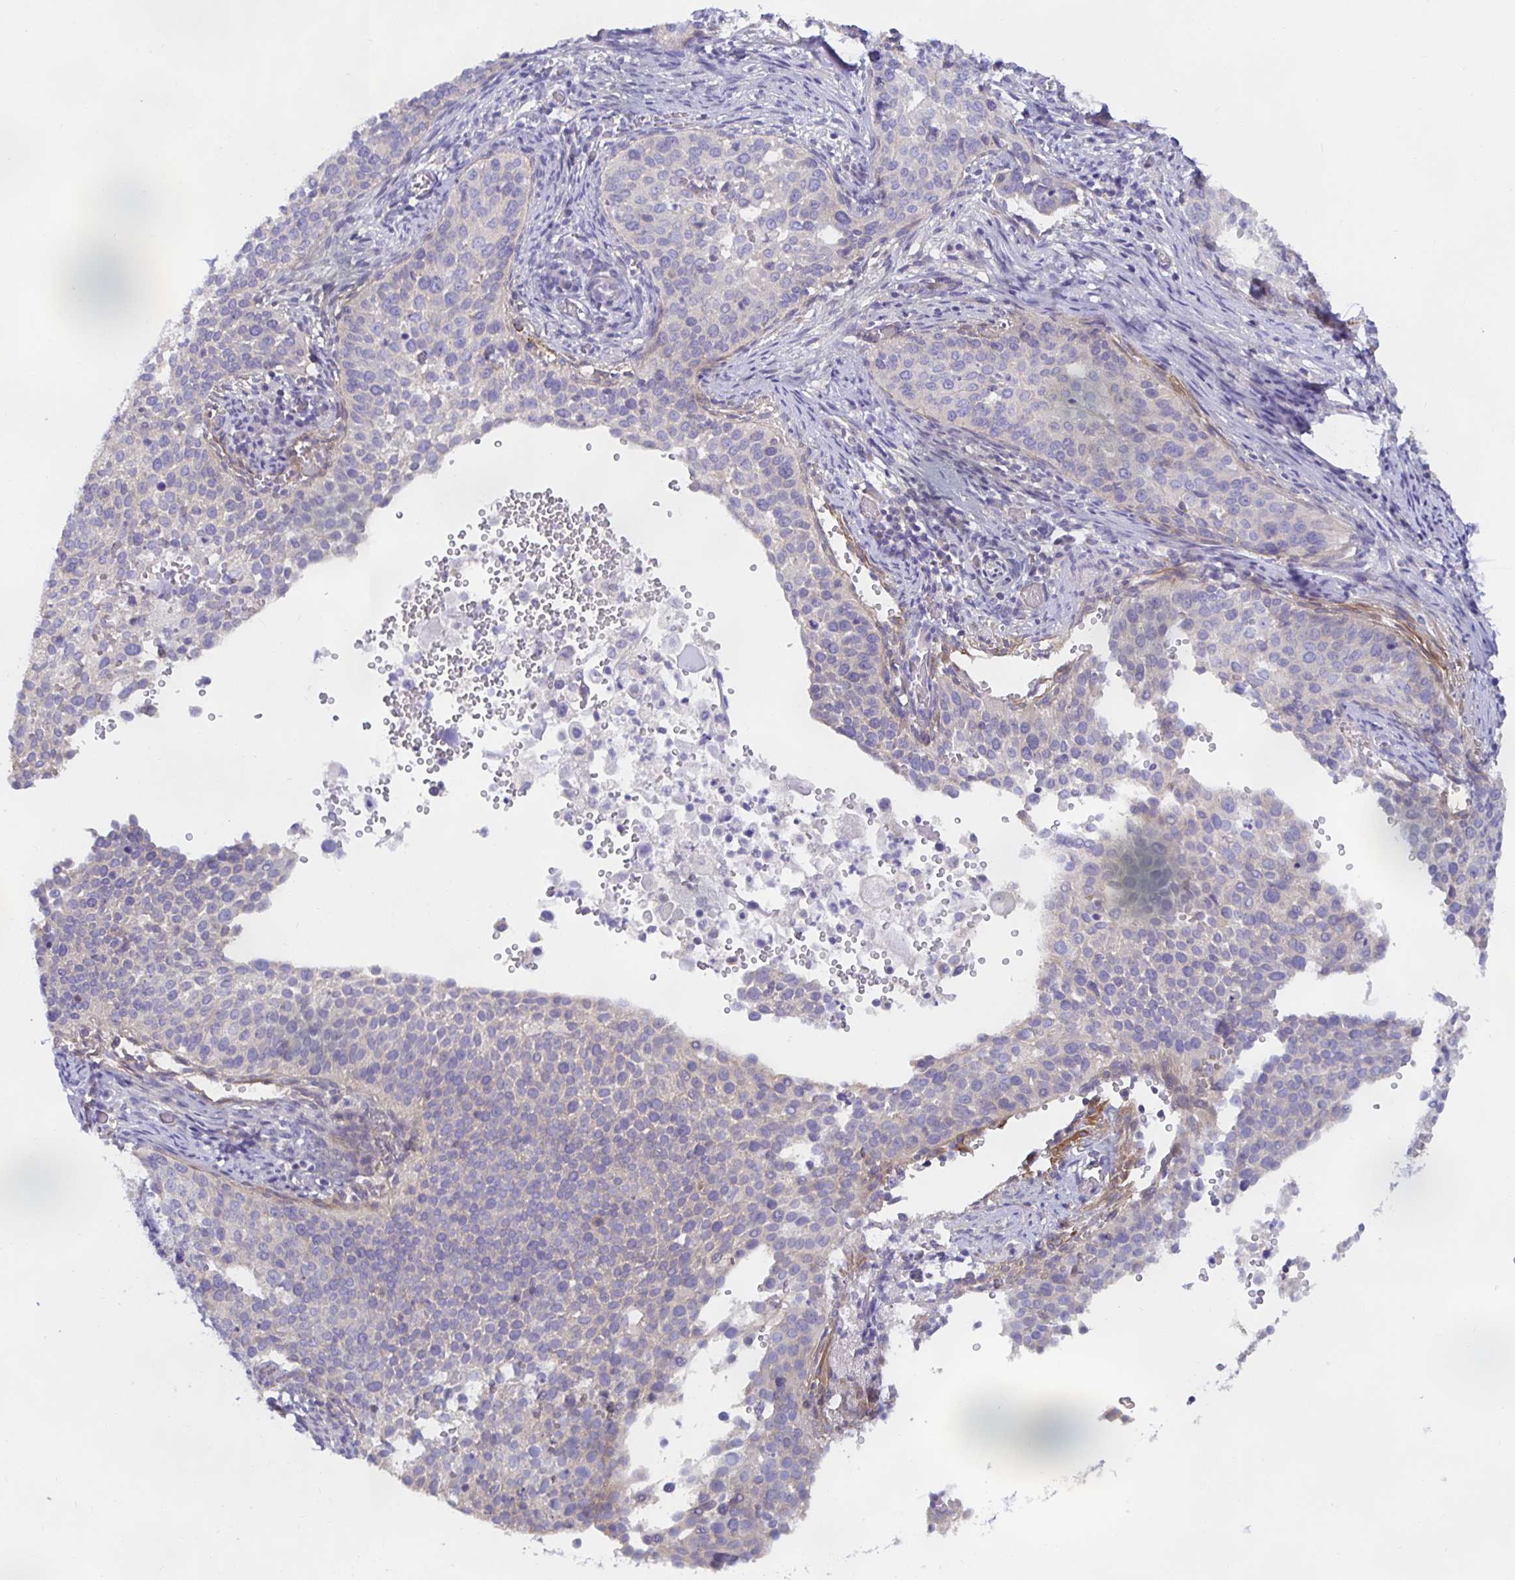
{"staining": {"intensity": "negative", "quantity": "none", "location": "none"}, "tissue": "cervical cancer", "cell_type": "Tumor cells", "image_type": "cancer", "snomed": [{"axis": "morphology", "description": "Squamous cell carcinoma, NOS"}, {"axis": "topography", "description": "Cervix"}], "caption": "This is an immunohistochemistry (IHC) photomicrograph of human cervical cancer. There is no positivity in tumor cells.", "gene": "METTL22", "patient": {"sex": "female", "age": 44}}